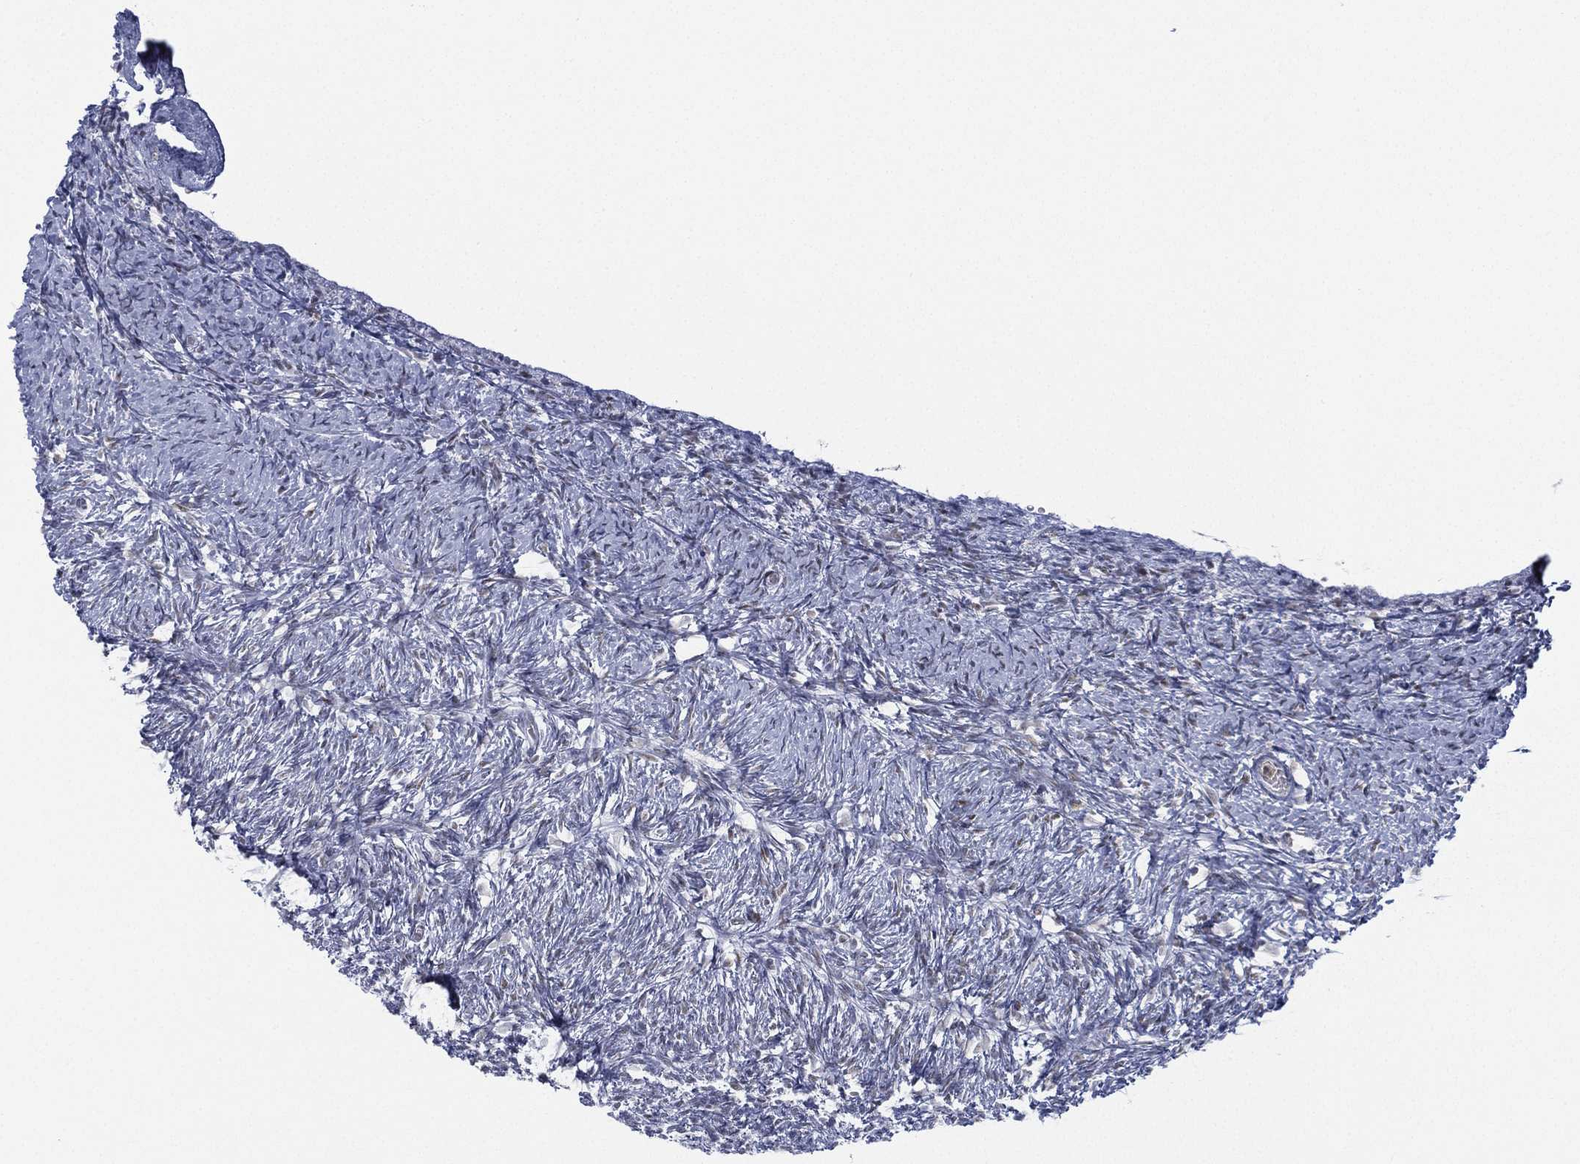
{"staining": {"intensity": "negative", "quantity": "none", "location": "none"}, "tissue": "ovary", "cell_type": "Ovarian stroma cells", "image_type": "normal", "snomed": [{"axis": "morphology", "description": "Normal tissue, NOS"}, {"axis": "topography", "description": "Ovary"}], "caption": "Micrograph shows no protein staining in ovarian stroma cells of normal ovary. The staining was performed using DAB to visualize the protein expression in brown, while the nuclei were stained in blue with hematoxylin (Magnification: 20x).", "gene": "ZNF711", "patient": {"sex": "female", "age": 43}}